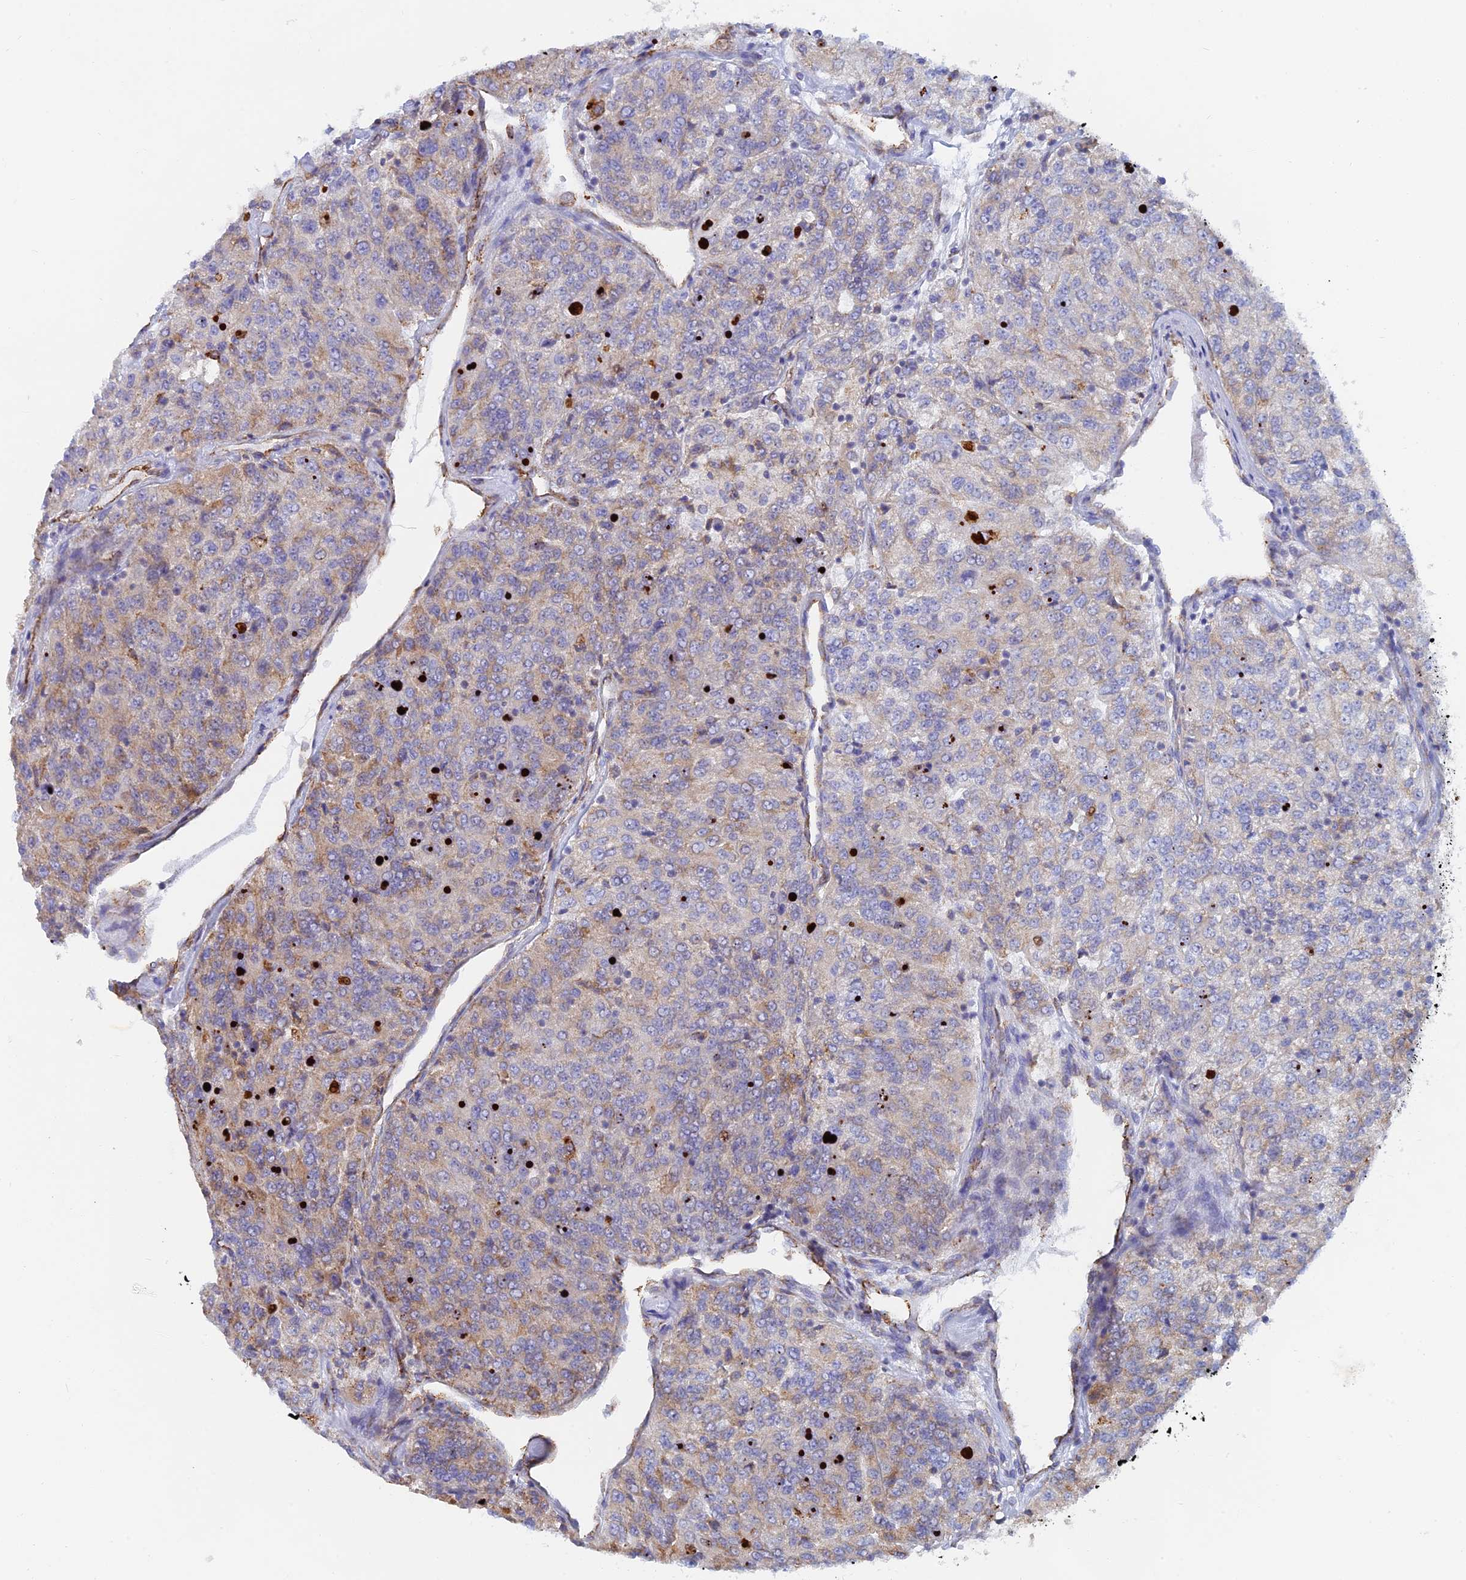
{"staining": {"intensity": "weak", "quantity": "25%-75%", "location": "cytoplasmic/membranous"}, "tissue": "renal cancer", "cell_type": "Tumor cells", "image_type": "cancer", "snomed": [{"axis": "morphology", "description": "Adenocarcinoma, NOS"}, {"axis": "topography", "description": "Kidney"}], "caption": "This is an image of IHC staining of renal adenocarcinoma, which shows weak positivity in the cytoplasmic/membranous of tumor cells.", "gene": "WDR35", "patient": {"sex": "female", "age": 63}}